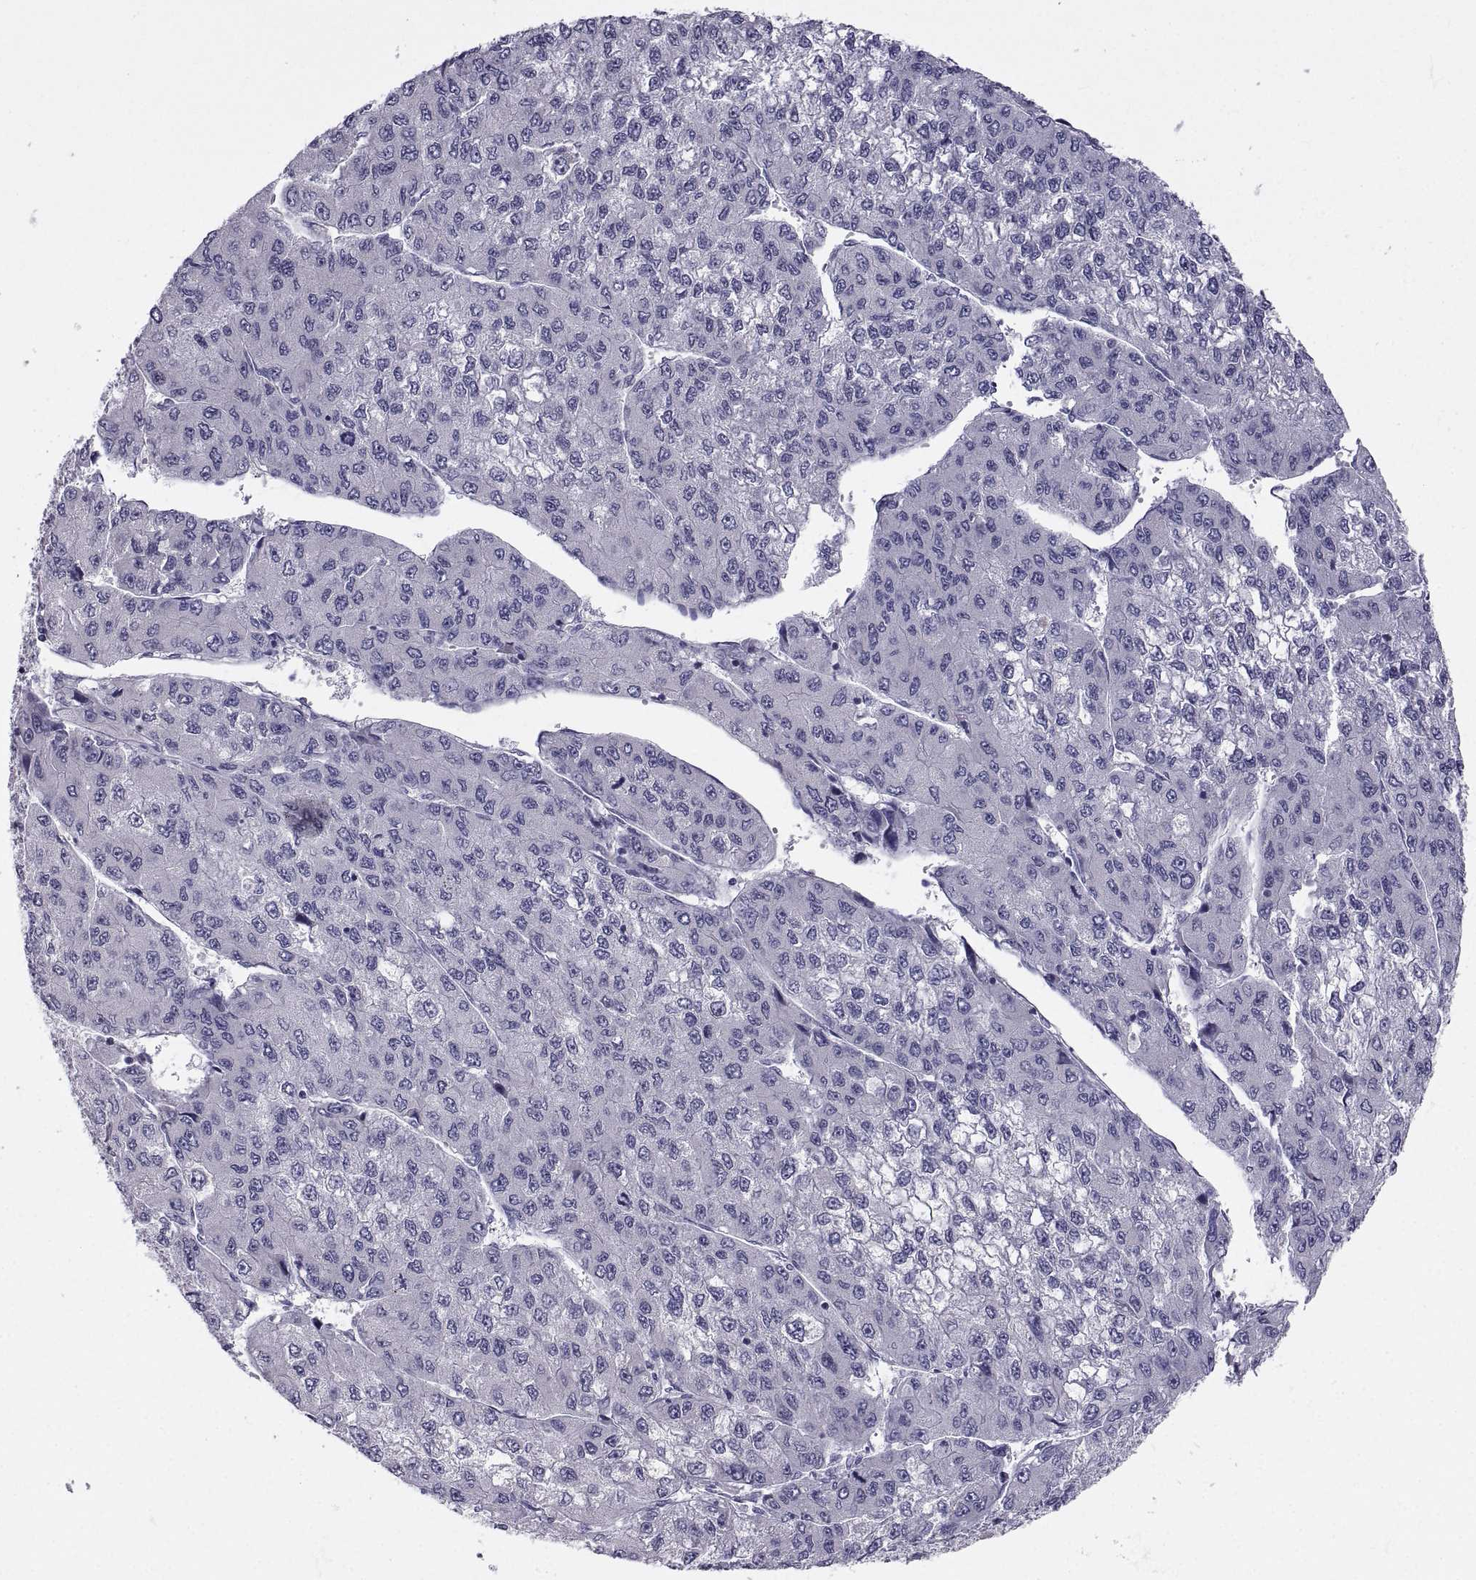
{"staining": {"intensity": "negative", "quantity": "none", "location": "none"}, "tissue": "liver cancer", "cell_type": "Tumor cells", "image_type": "cancer", "snomed": [{"axis": "morphology", "description": "Carcinoma, Hepatocellular, NOS"}, {"axis": "topography", "description": "Liver"}], "caption": "This is an IHC histopathology image of human liver cancer. There is no positivity in tumor cells.", "gene": "ZNF185", "patient": {"sex": "female", "age": 66}}